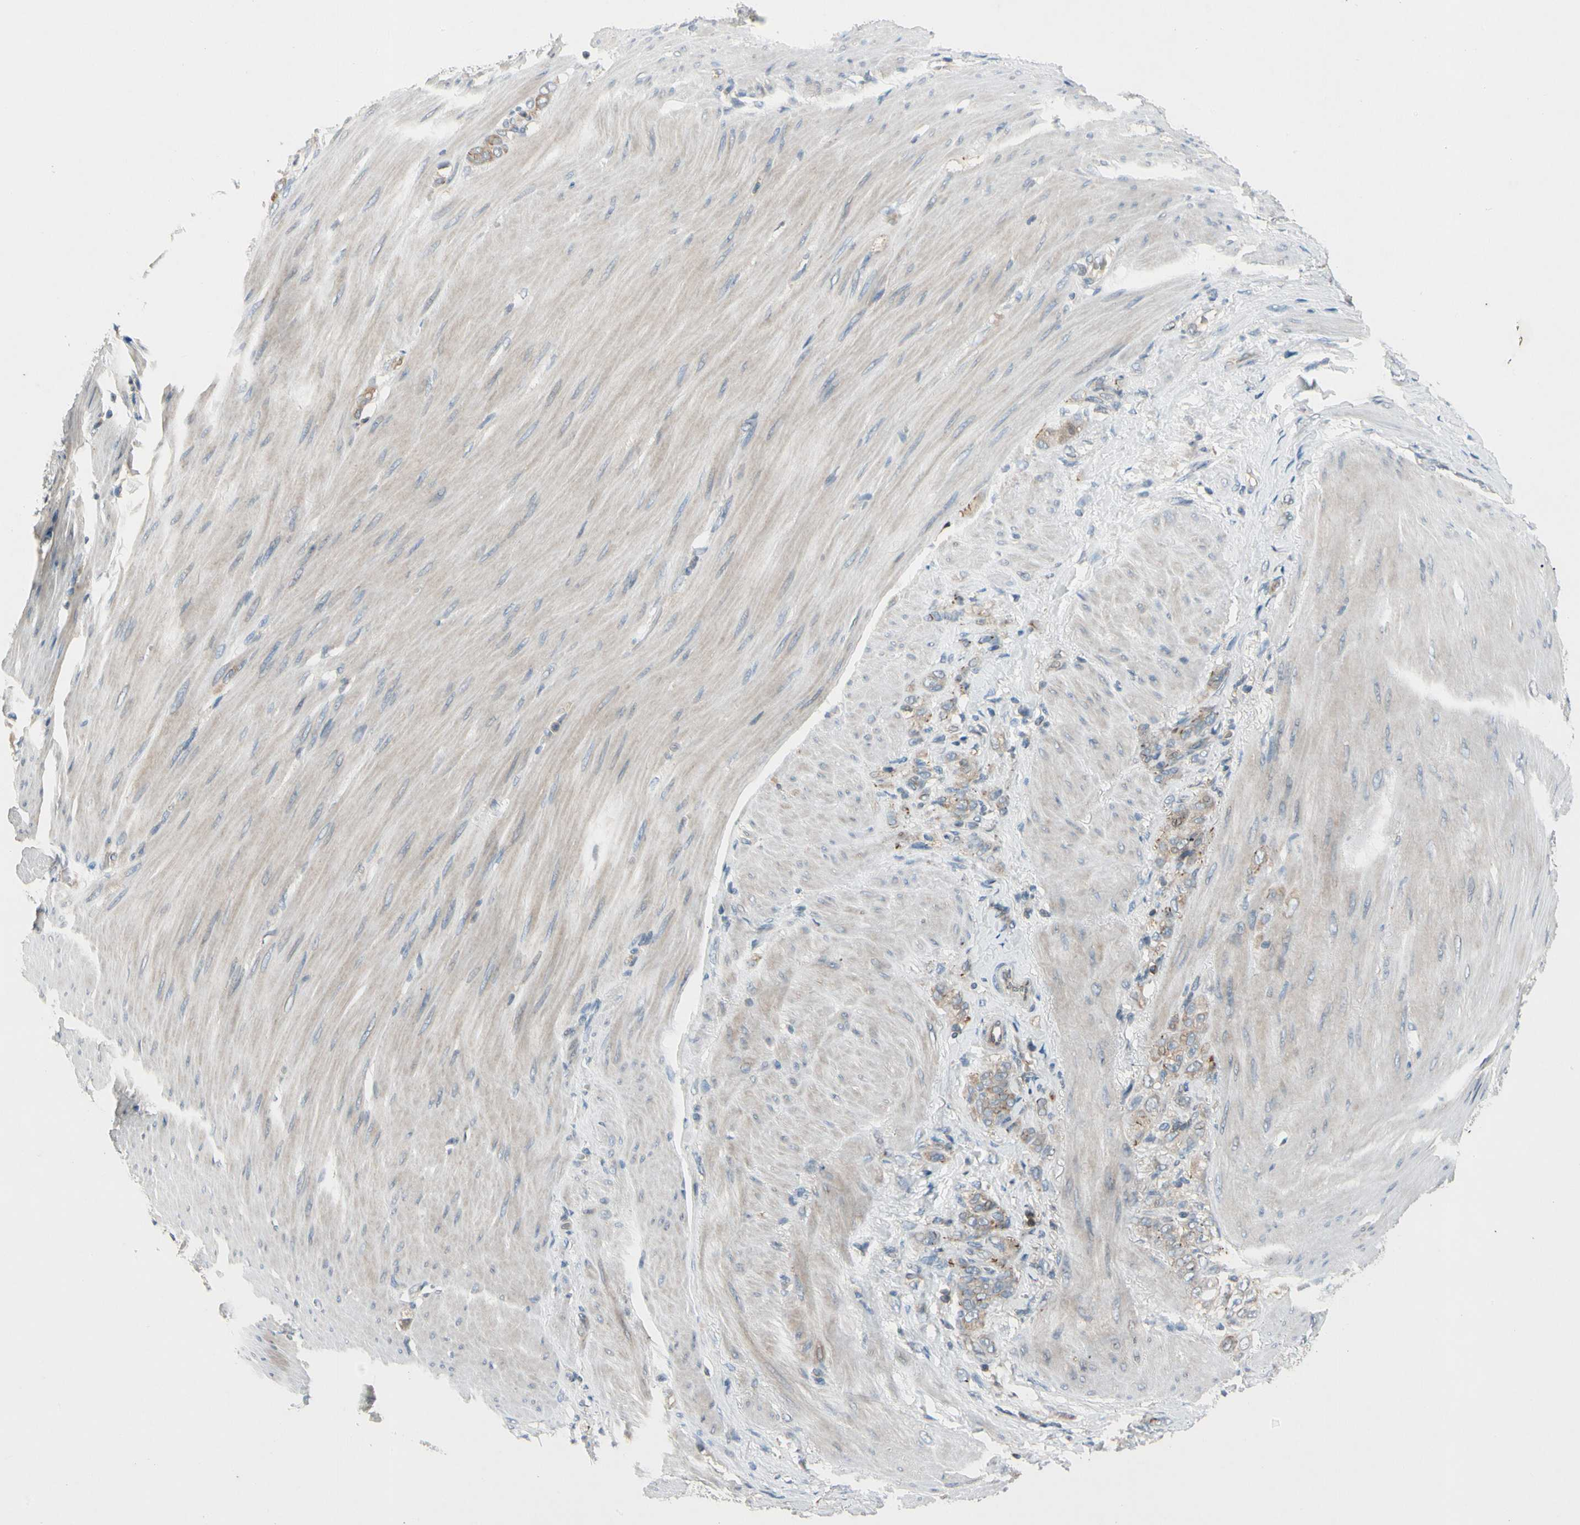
{"staining": {"intensity": "weak", "quantity": ">75%", "location": "cytoplasmic/membranous"}, "tissue": "stomach cancer", "cell_type": "Tumor cells", "image_type": "cancer", "snomed": [{"axis": "morphology", "description": "Adenocarcinoma, NOS"}, {"axis": "topography", "description": "Stomach"}], "caption": "DAB immunohistochemical staining of human stomach cancer reveals weak cytoplasmic/membranous protein positivity in approximately >75% of tumor cells.", "gene": "CDH6", "patient": {"sex": "male", "age": 82}}